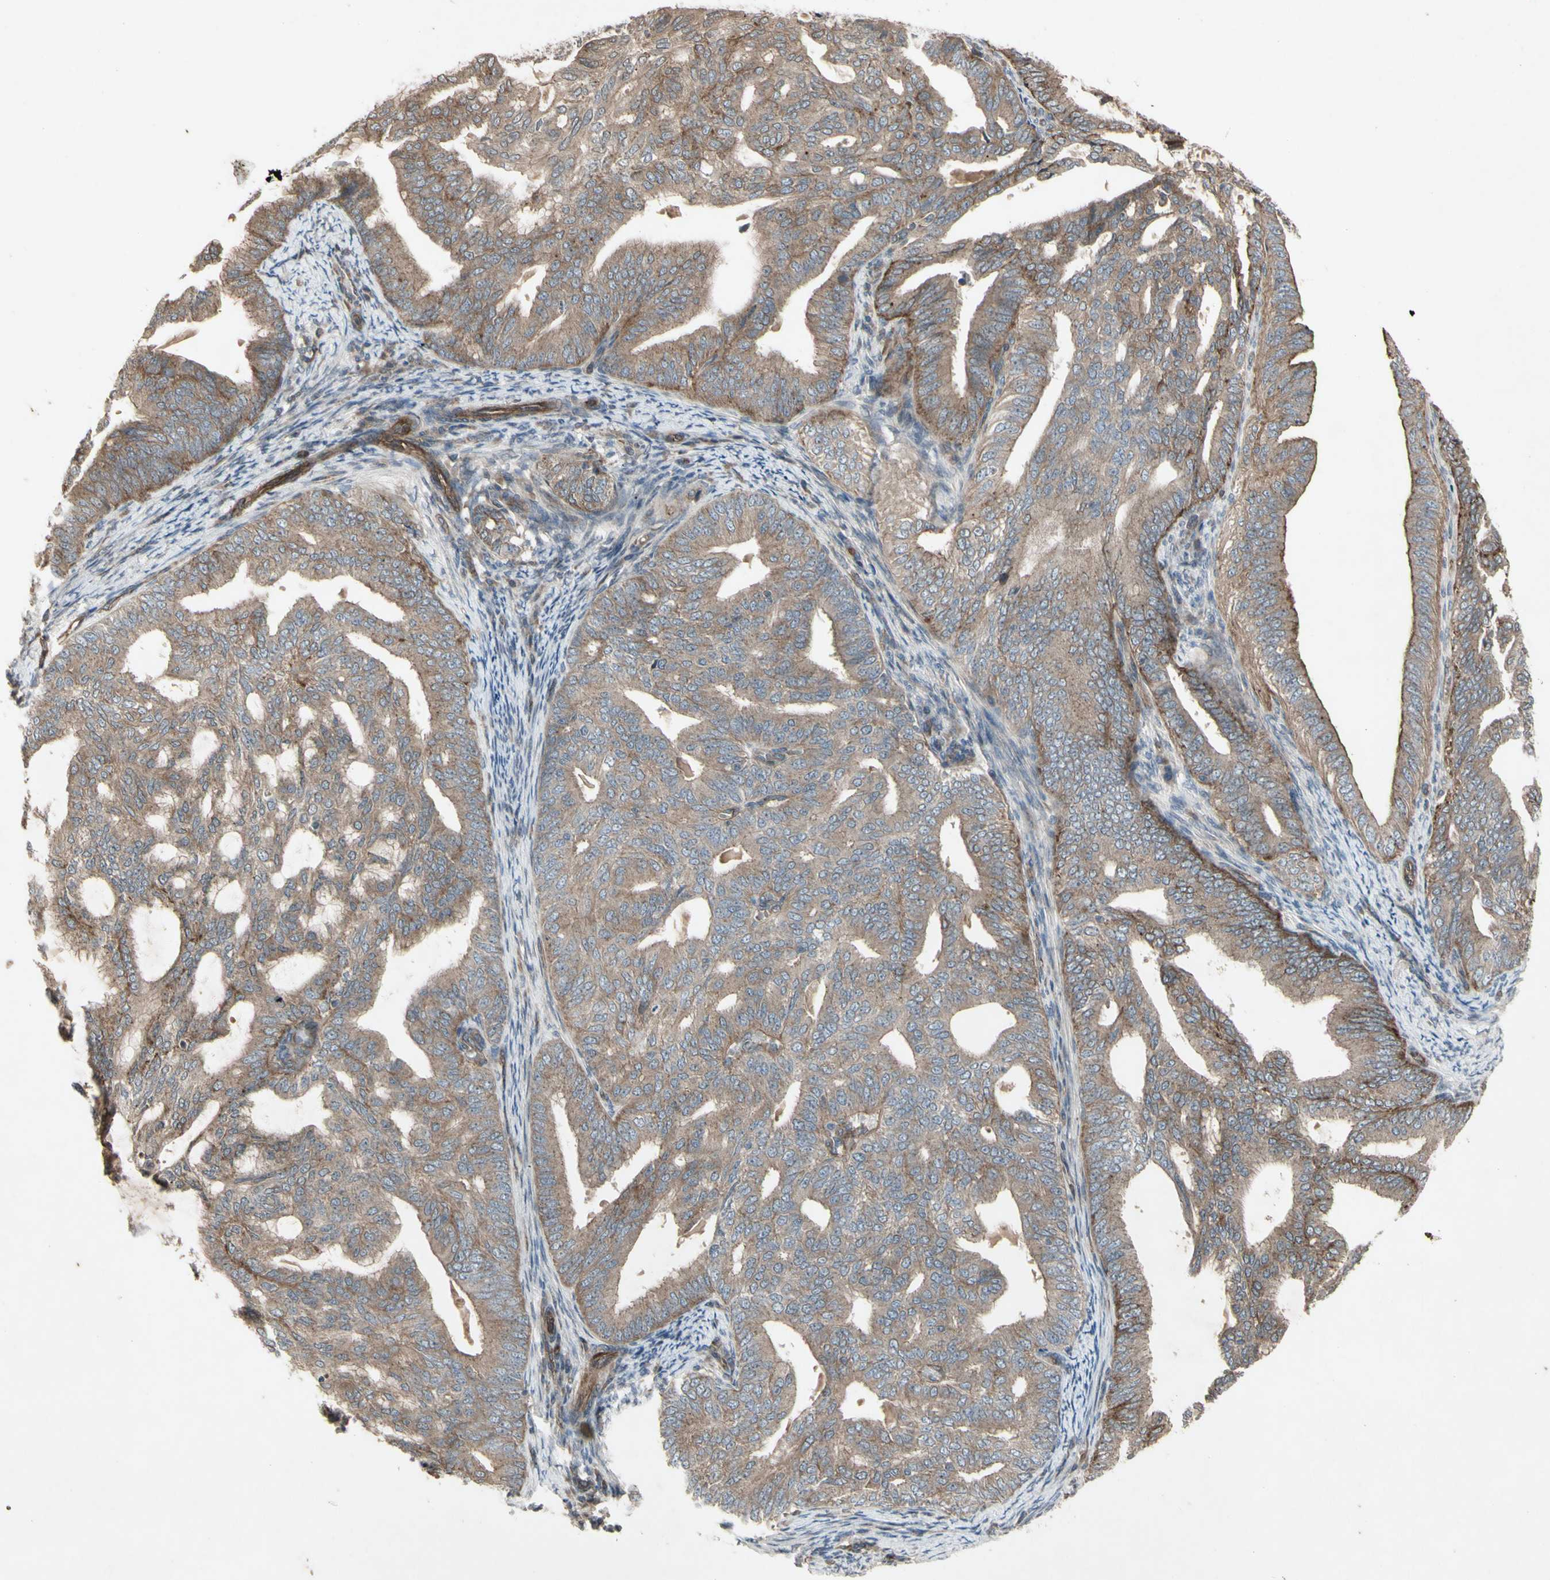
{"staining": {"intensity": "moderate", "quantity": "25%-75%", "location": "cytoplasmic/membranous"}, "tissue": "endometrial cancer", "cell_type": "Tumor cells", "image_type": "cancer", "snomed": [{"axis": "morphology", "description": "Adenocarcinoma, NOS"}, {"axis": "topography", "description": "Endometrium"}], "caption": "Human adenocarcinoma (endometrial) stained for a protein (brown) shows moderate cytoplasmic/membranous positive positivity in approximately 25%-75% of tumor cells.", "gene": "JAG1", "patient": {"sex": "female", "age": 58}}